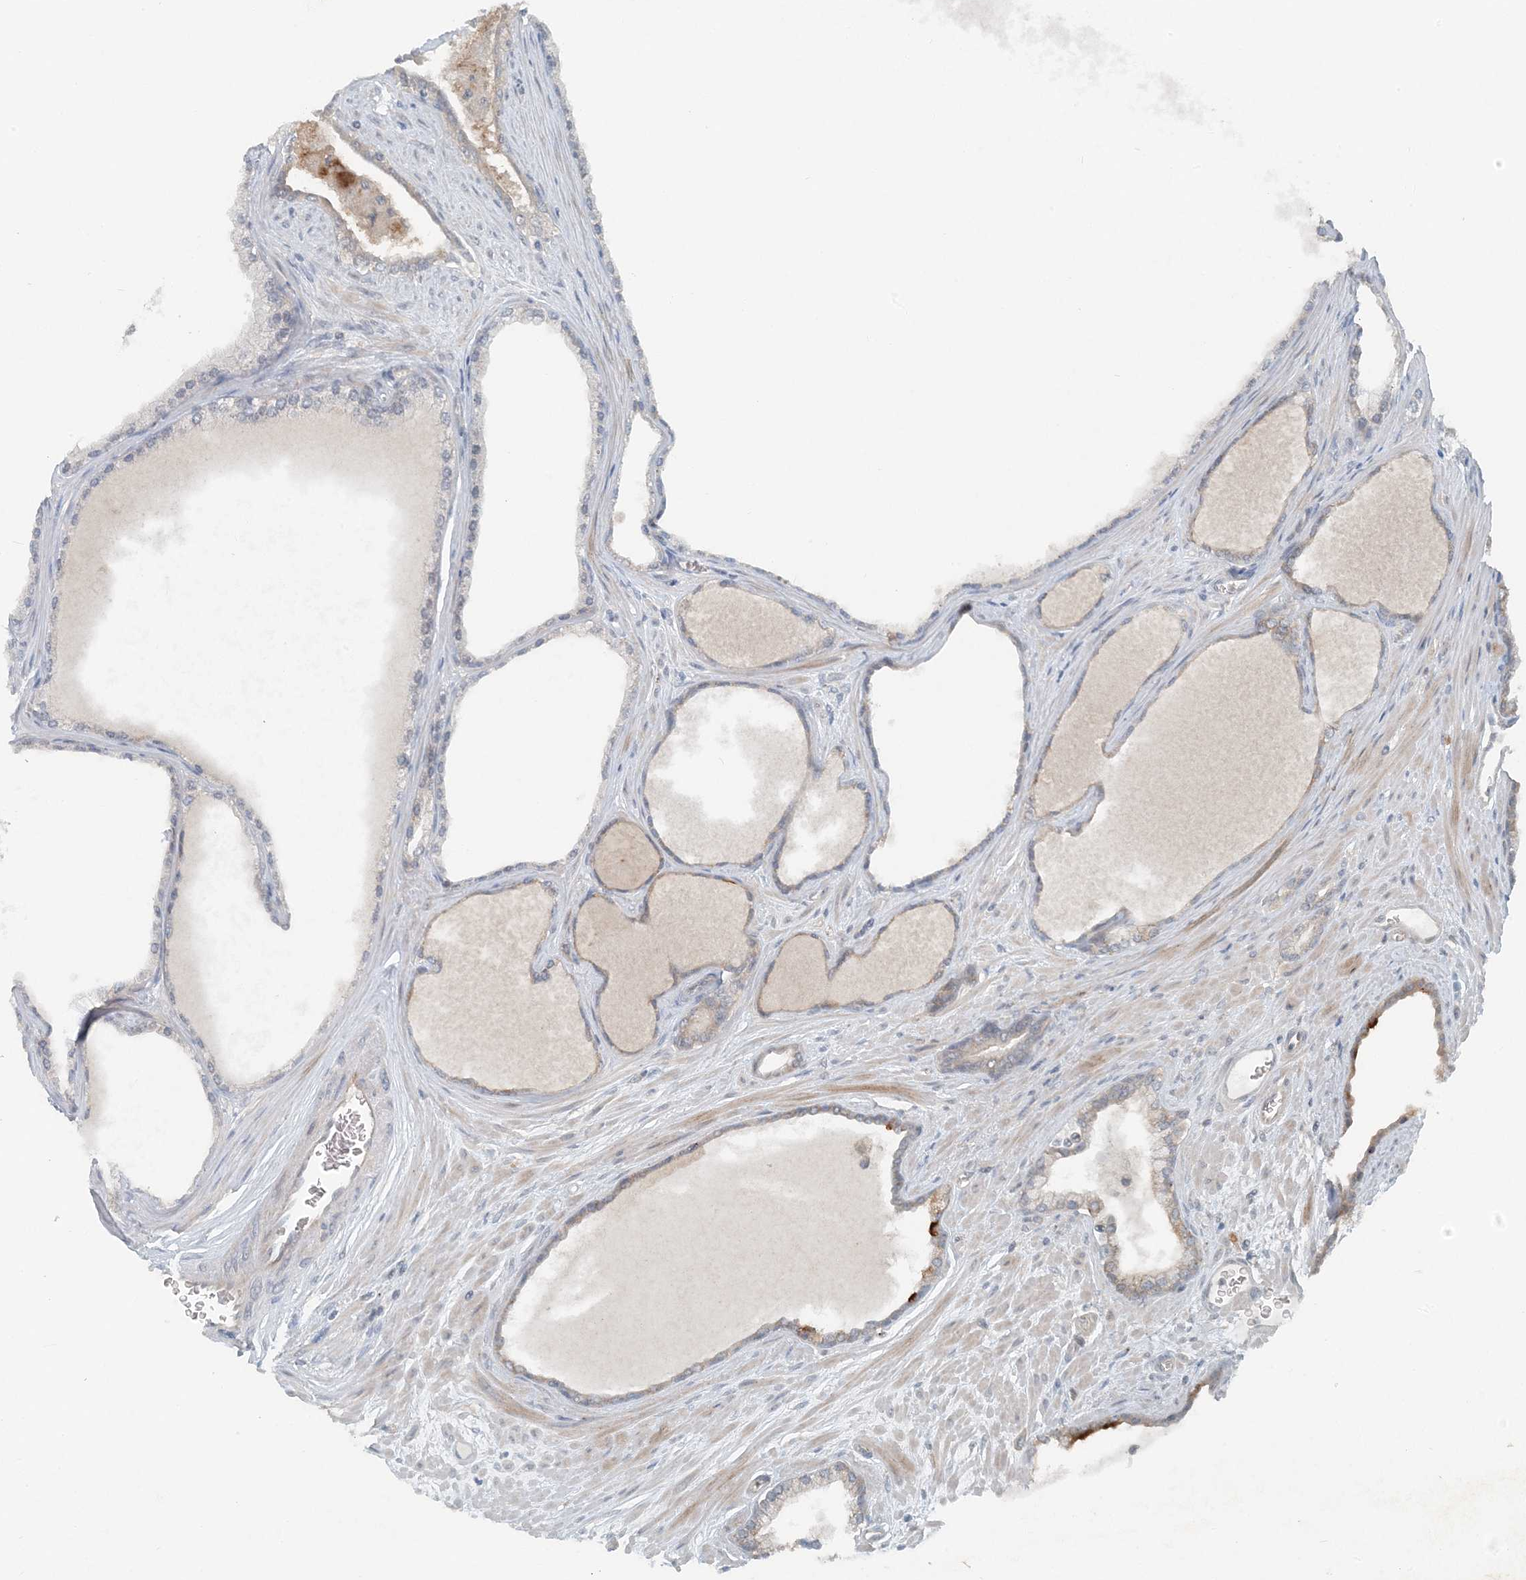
{"staining": {"intensity": "moderate", "quantity": "<25%", "location": "cytoplasmic/membranous"}, "tissue": "prostate cancer", "cell_type": "Tumor cells", "image_type": "cancer", "snomed": [{"axis": "morphology", "description": "Adenocarcinoma, Low grade"}, {"axis": "topography", "description": "Prostate"}], "caption": "Protein staining of prostate low-grade adenocarcinoma tissue reveals moderate cytoplasmic/membranous staining in approximately <25% of tumor cells.", "gene": "MITD1", "patient": {"sex": "male", "age": 70}}